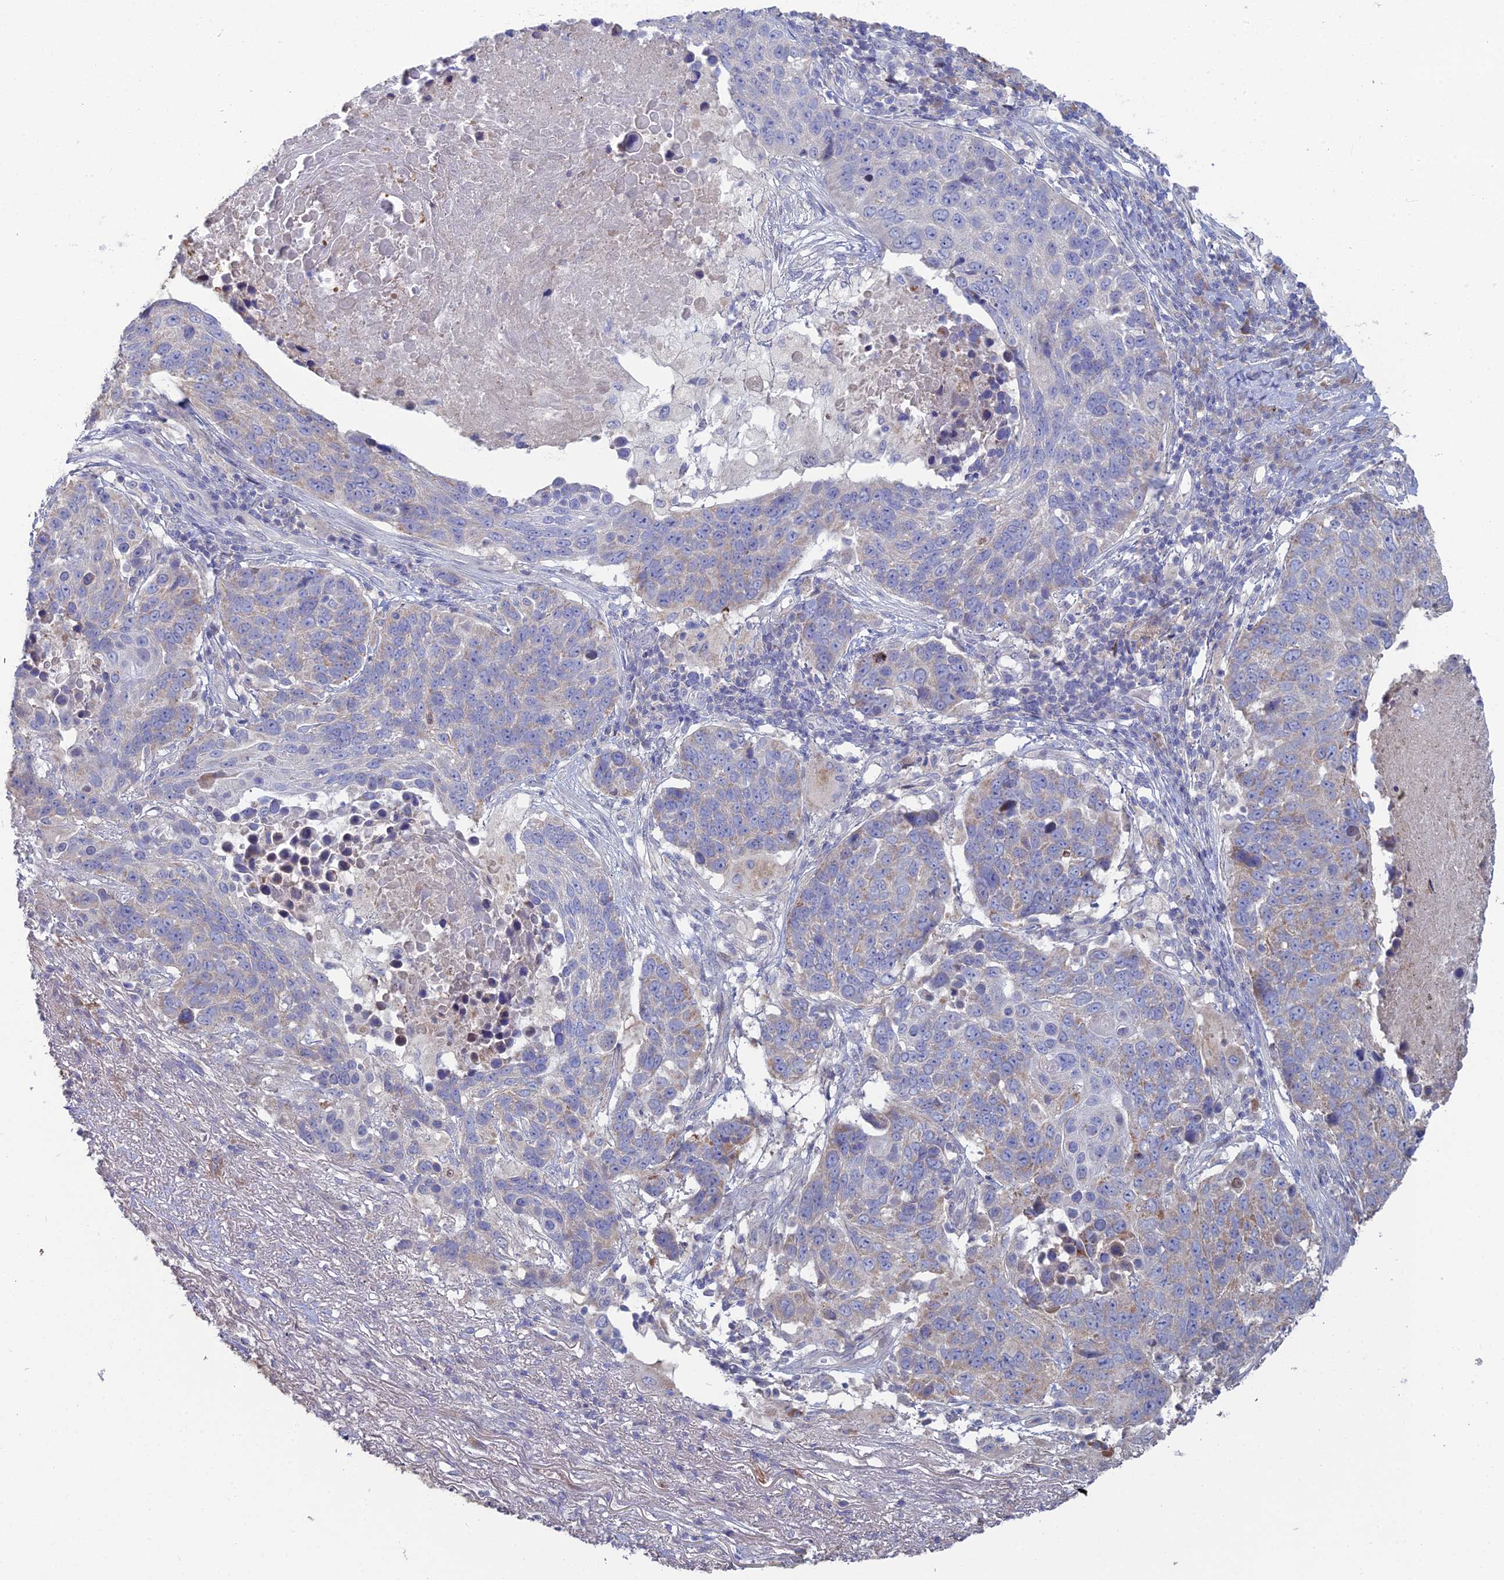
{"staining": {"intensity": "weak", "quantity": "<25%", "location": "cytoplasmic/membranous"}, "tissue": "lung cancer", "cell_type": "Tumor cells", "image_type": "cancer", "snomed": [{"axis": "morphology", "description": "Normal tissue, NOS"}, {"axis": "morphology", "description": "Squamous cell carcinoma, NOS"}, {"axis": "topography", "description": "Lymph node"}, {"axis": "topography", "description": "Lung"}], "caption": "This is an immunohistochemistry (IHC) photomicrograph of human lung squamous cell carcinoma. There is no positivity in tumor cells.", "gene": "ARL16", "patient": {"sex": "male", "age": 66}}